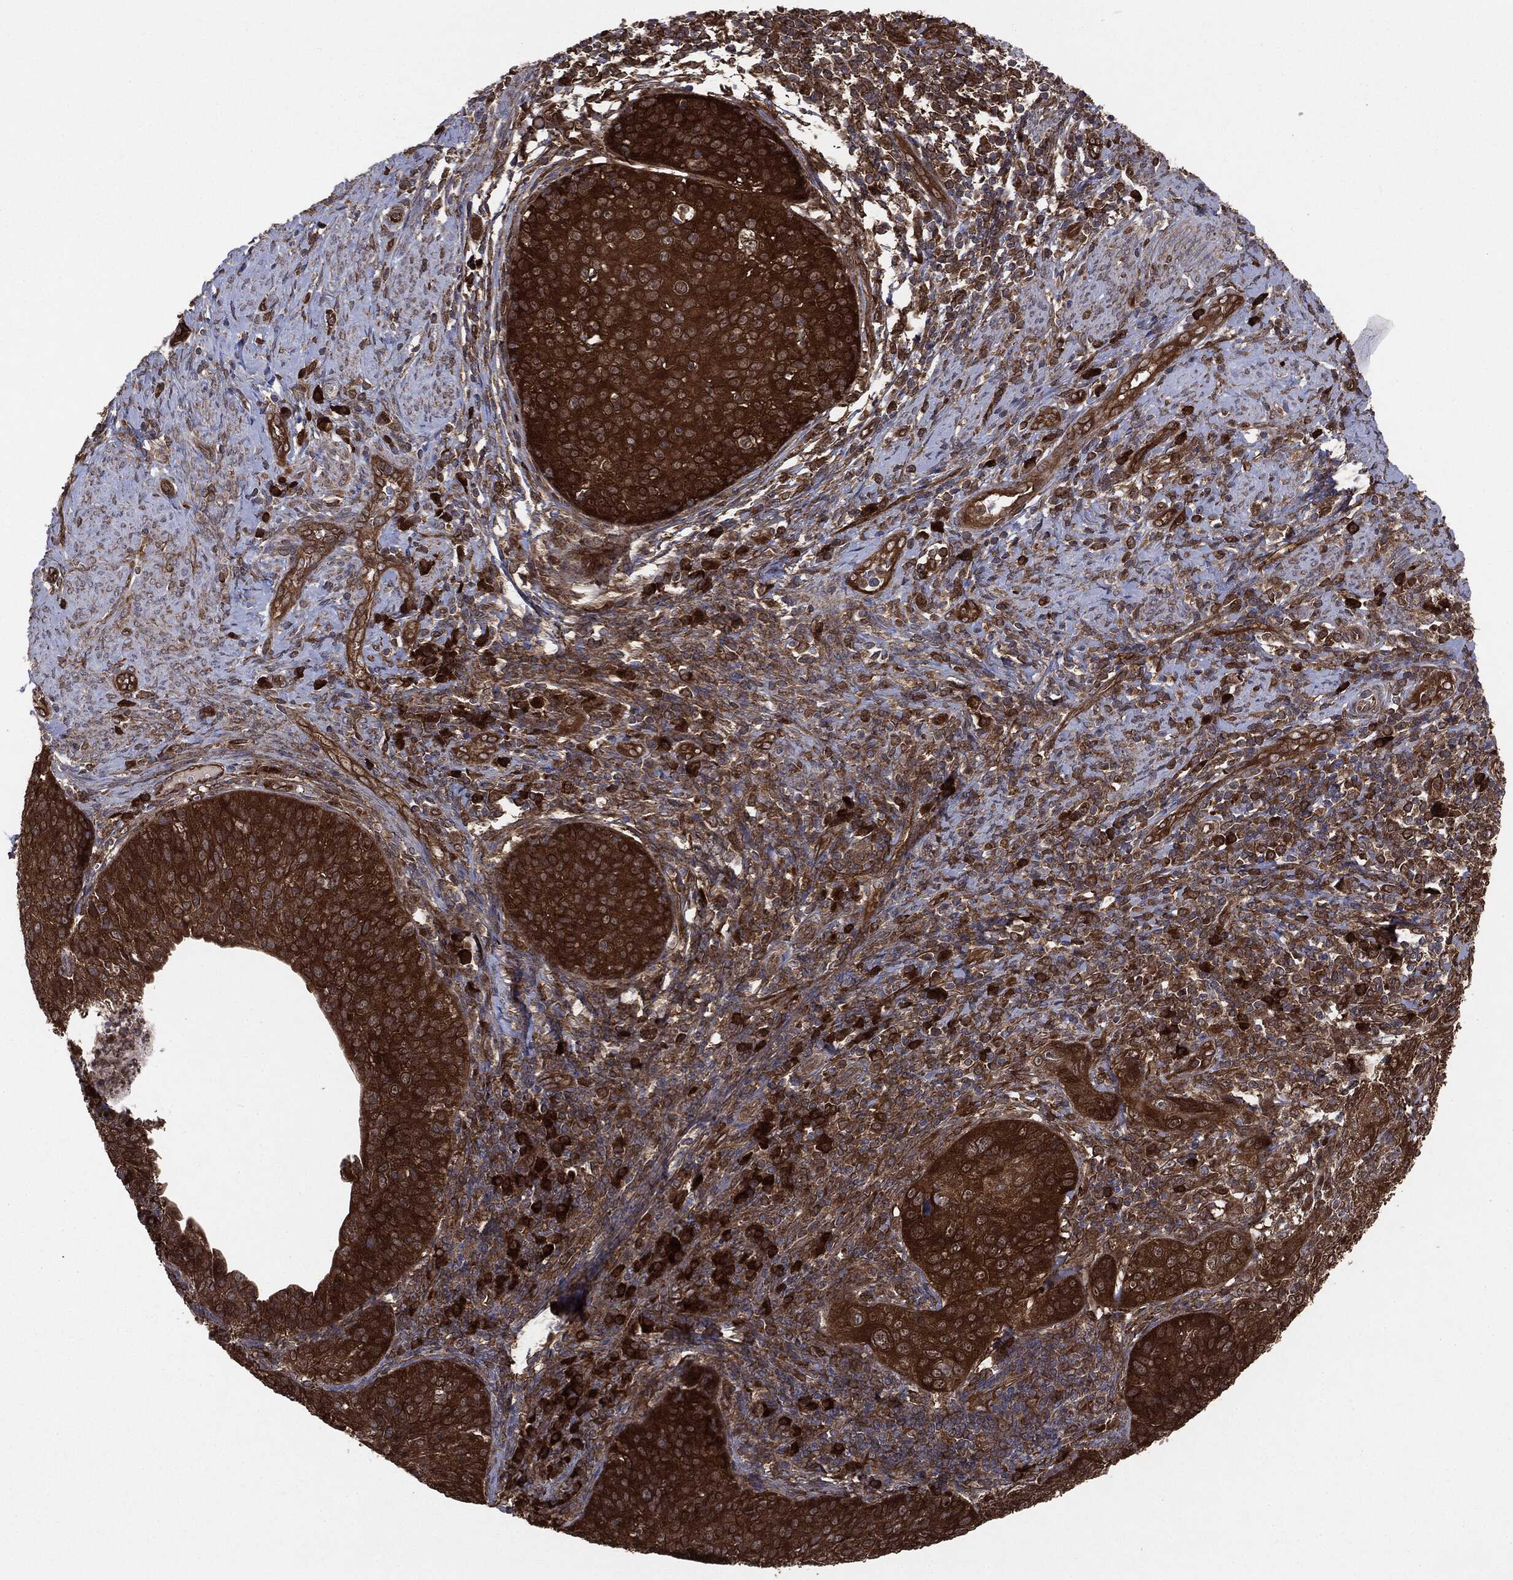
{"staining": {"intensity": "strong", "quantity": ">75%", "location": "cytoplasmic/membranous"}, "tissue": "cervical cancer", "cell_type": "Tumor cells", "image_type": "cancer", "snomed": [{"axis": "morphology", "description": "Squamous cell carcinoma, NOS"}, {"axis": "topography", "description": "Cervix"}], "caption": "Cervical squamous cell carcinoma was stained to show a protein in brown. There is high levels of strong cytoplasmic/membranous expression in about >75% of tumor cells.", "gene": "NME1", "patient": {"sex": "female", "age": 30}}